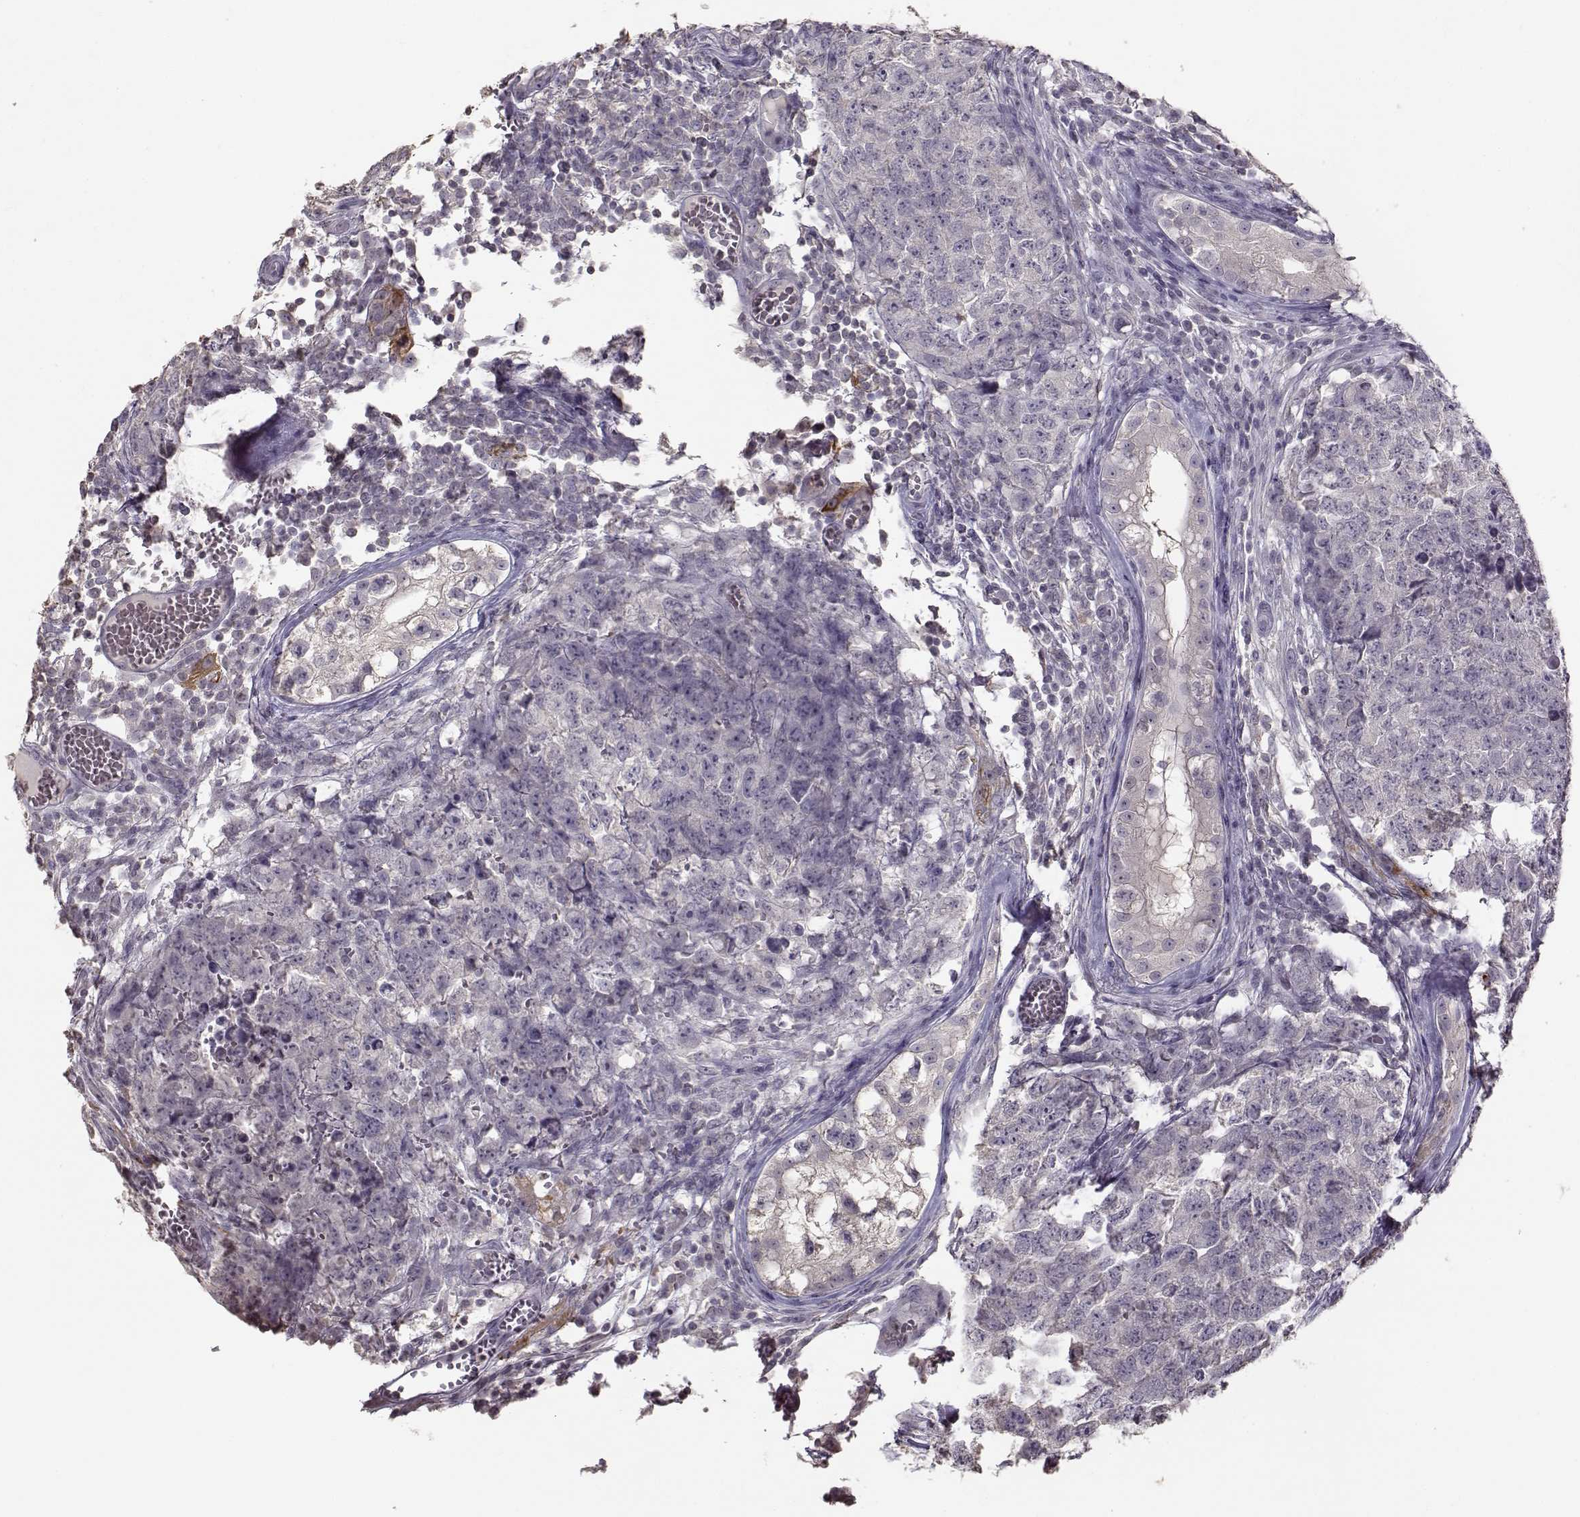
{"staining": {"intensity": "negative", "quantity": "none", "location": "none"}, "tissue": "testis cancer", "cell_type": "Tumor cells", "image_type": "cancer", "snomed": [{"axis": "morphology", "description": "Carcinoma, Embryonal, NOS"}, {"axis": "topography", "description": "Testis"}], "caption": "Protein analysis of embryonal carcinoma (testis) demonstrates no significant expression in tumor cells.", "gene": "UROC1", "patient": {"sex": "male", "age": 23}}